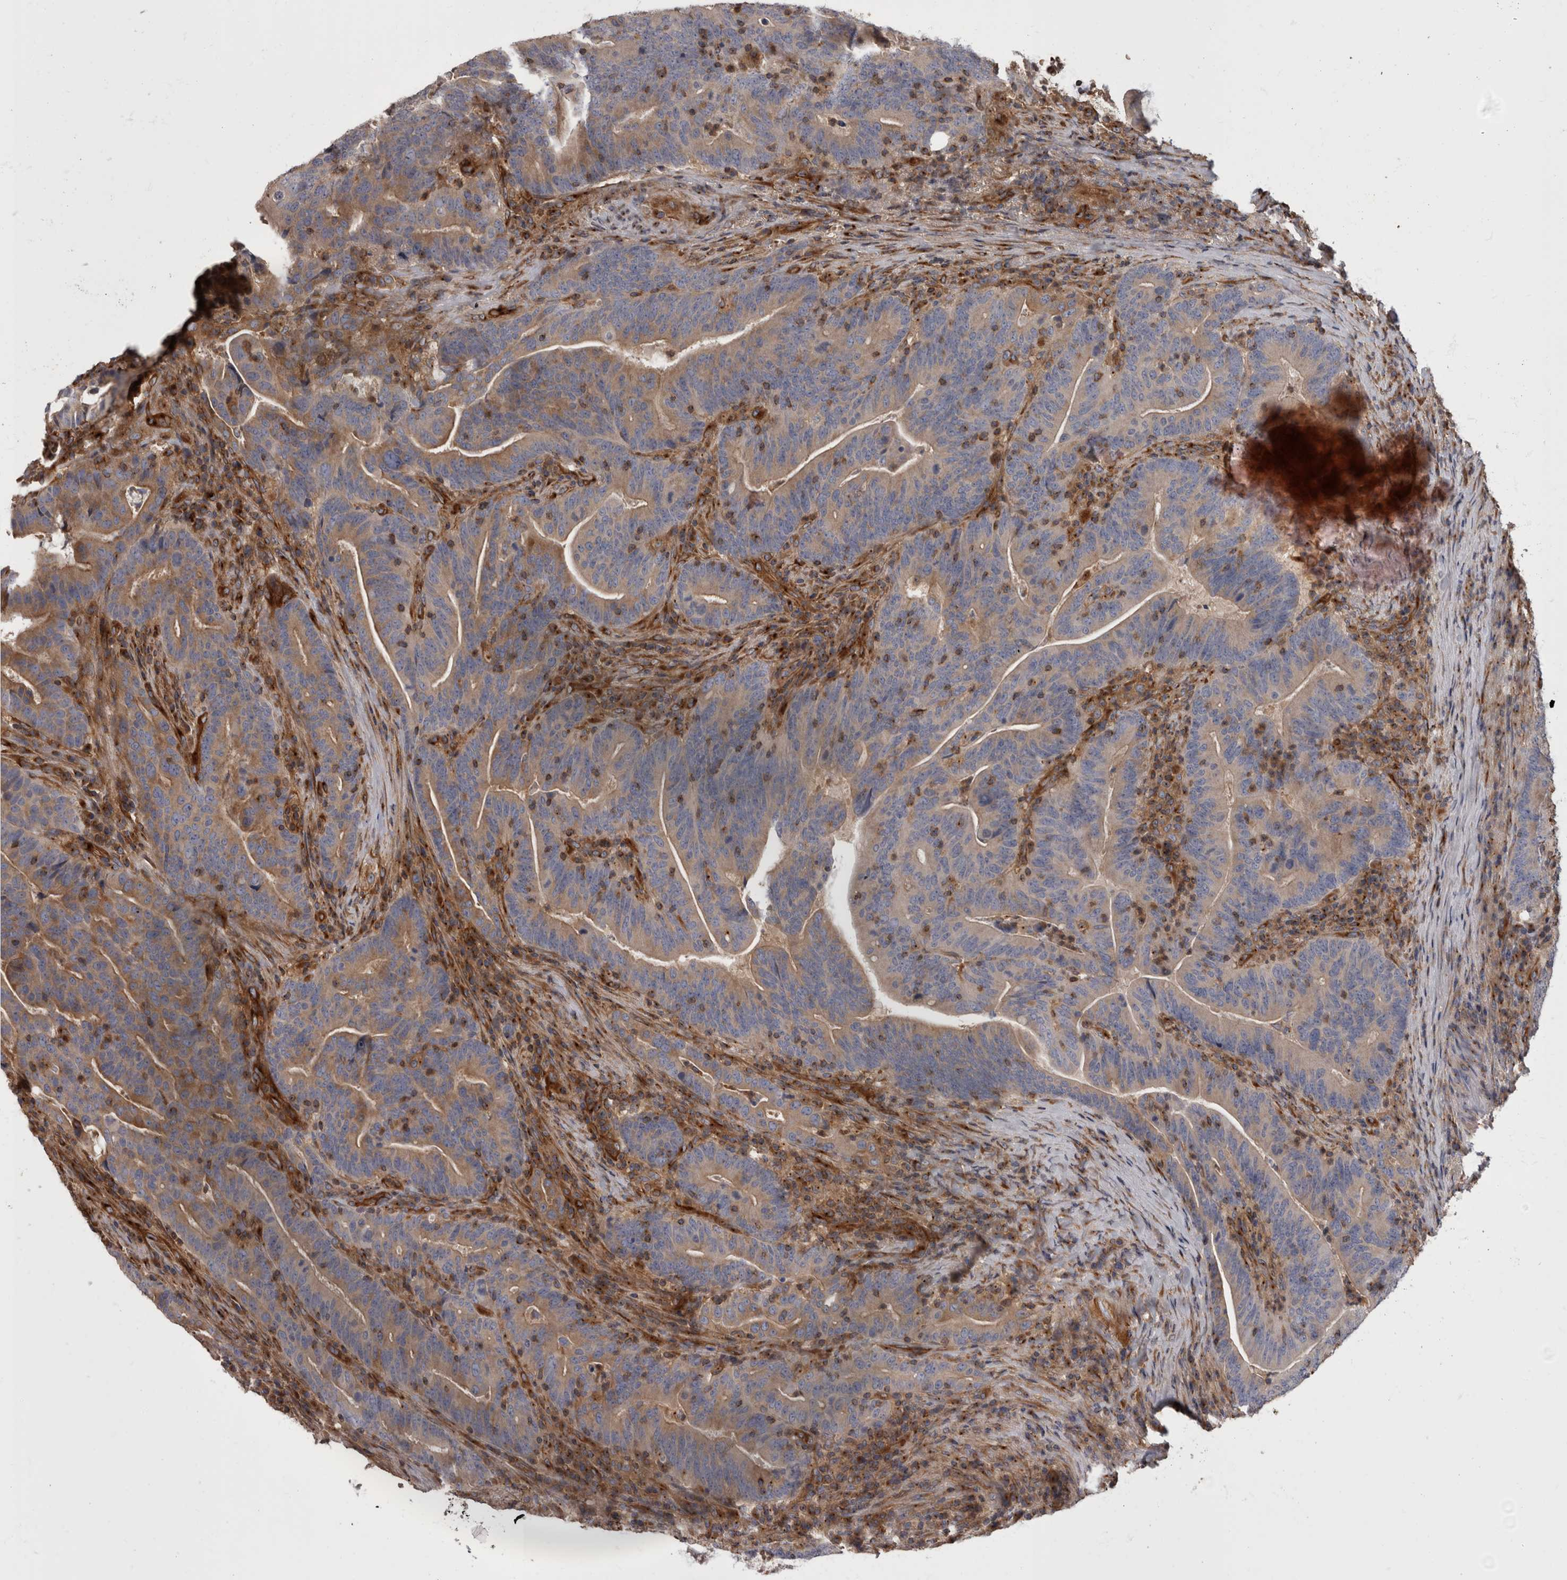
{"staining": {"intensity": "weak", "quantity": ">75%", "location": "cytoplasmic/membranous"}, "tissue": "colorectal cancer", "cell_type": "Tumor cells", "image_type": "cancer", "snomed": [{"axis": "morphology", "description": "Adenocarcinoma, NOS"}, {"axis": "topography", "description": "Colon"}], "caption": "A low amount of weak cytoplasmic/membranous expression is appreciated in approximately >75% of tumor cells in colorectal cancer tissue.", "gene": "HOOK3", "patient": {"sex": "female", "age": 66}}